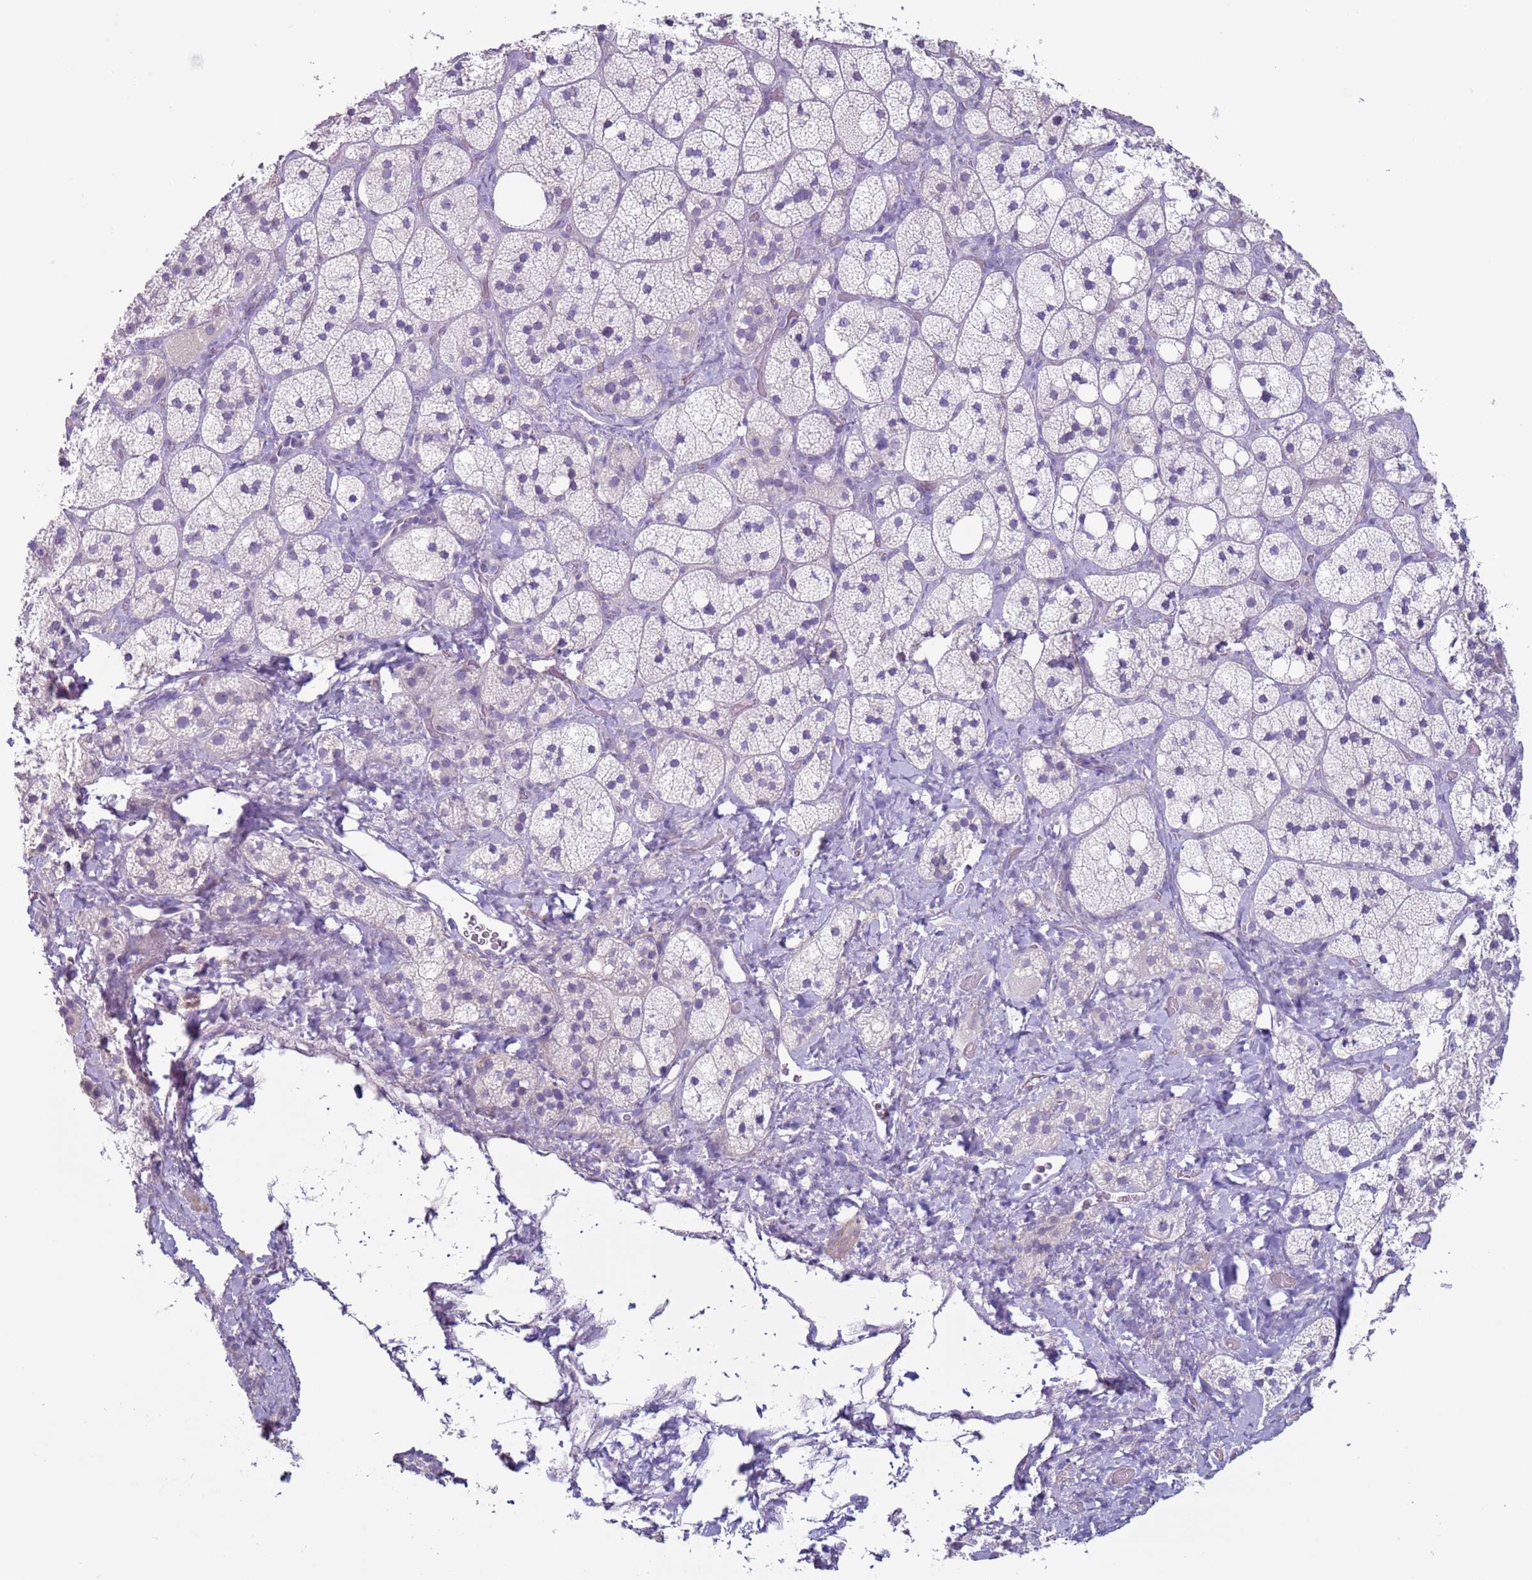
{"staining": {"intensity": "negative", "quantity": "none", "location": "none"}, "tissue": "adrenal gland", "cell_type": "Glandular cells", "image_type": "normal", "snomed": [{"axis": "morphology", "description": "Normal tissue, NOS"}, {"axis": "topography", "description": "Adrenal gland"}], "caption": "A histopathology image of adrenal gland stained for a protein shows no brown staining in glandular cells. The staining is performed using DAB (3,3'-diaminobenzidine) brown chromogen with nuclei counter-stained in using hematoxylin.", "gene": "NPAP1", "patient": {"sex": "male", "age": 61}}